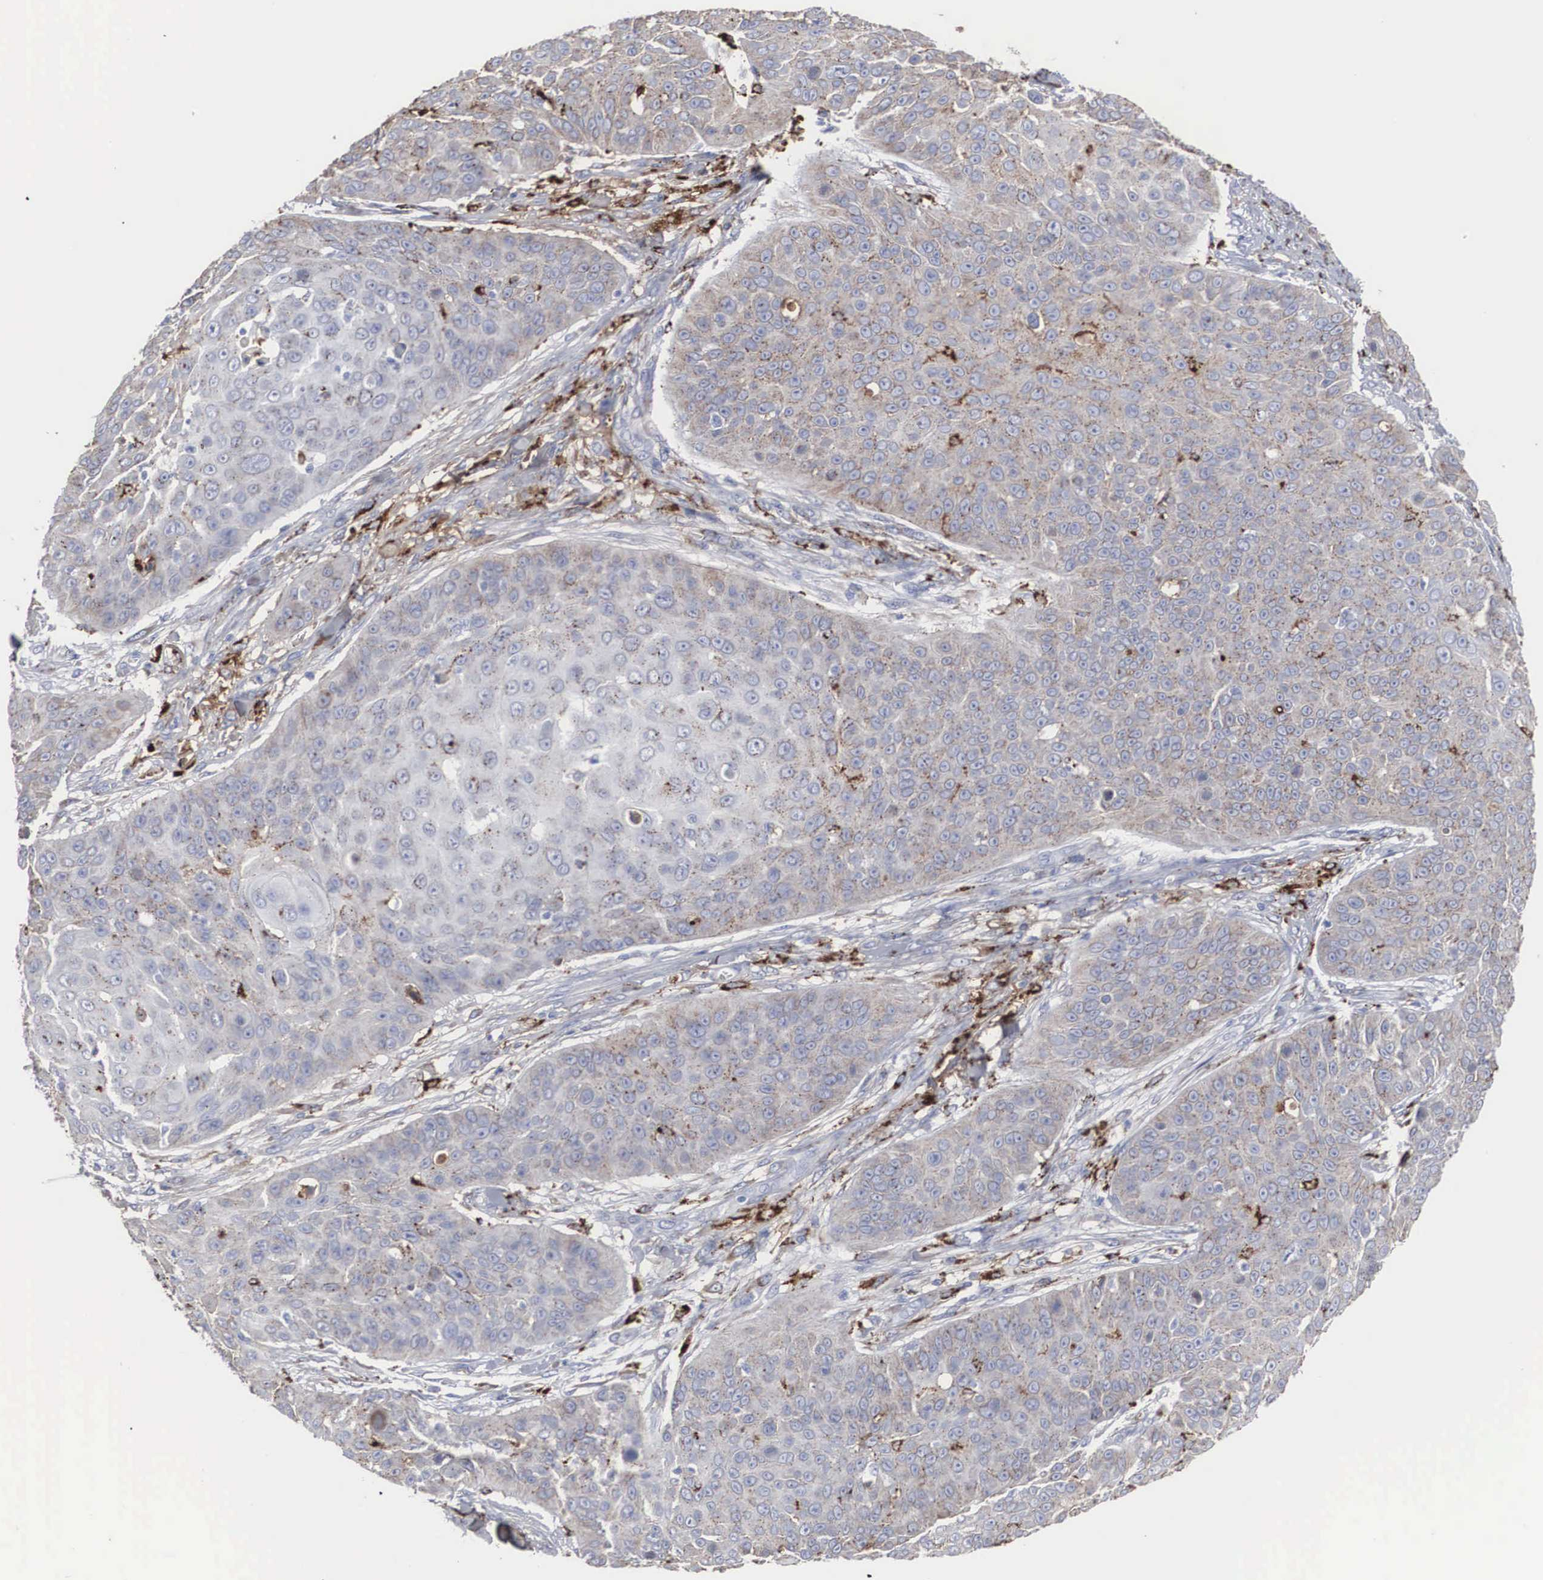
{"staining": {"intensity": "weak", "quantity": "25%-75%", "location": "cytoplasmic/membranous"}, "tissue": "skin cancer", "cell_type": "Tumor cells", "image_type": "cancer", "snomed": [{"axis": "morphology", "description": "Squamous cell carcinoma, NOS"}, {"axis": "topography", "description": "Skin"}], "caption": "Protein staining by IHC demonstrates weak cytoplasmic/membranous positivity in about 25%-75% of tumor cells in skin squamous cell carcinoma.", "gene": "LGALS3BP", "patient": {"sex": "male", "age": 82}}